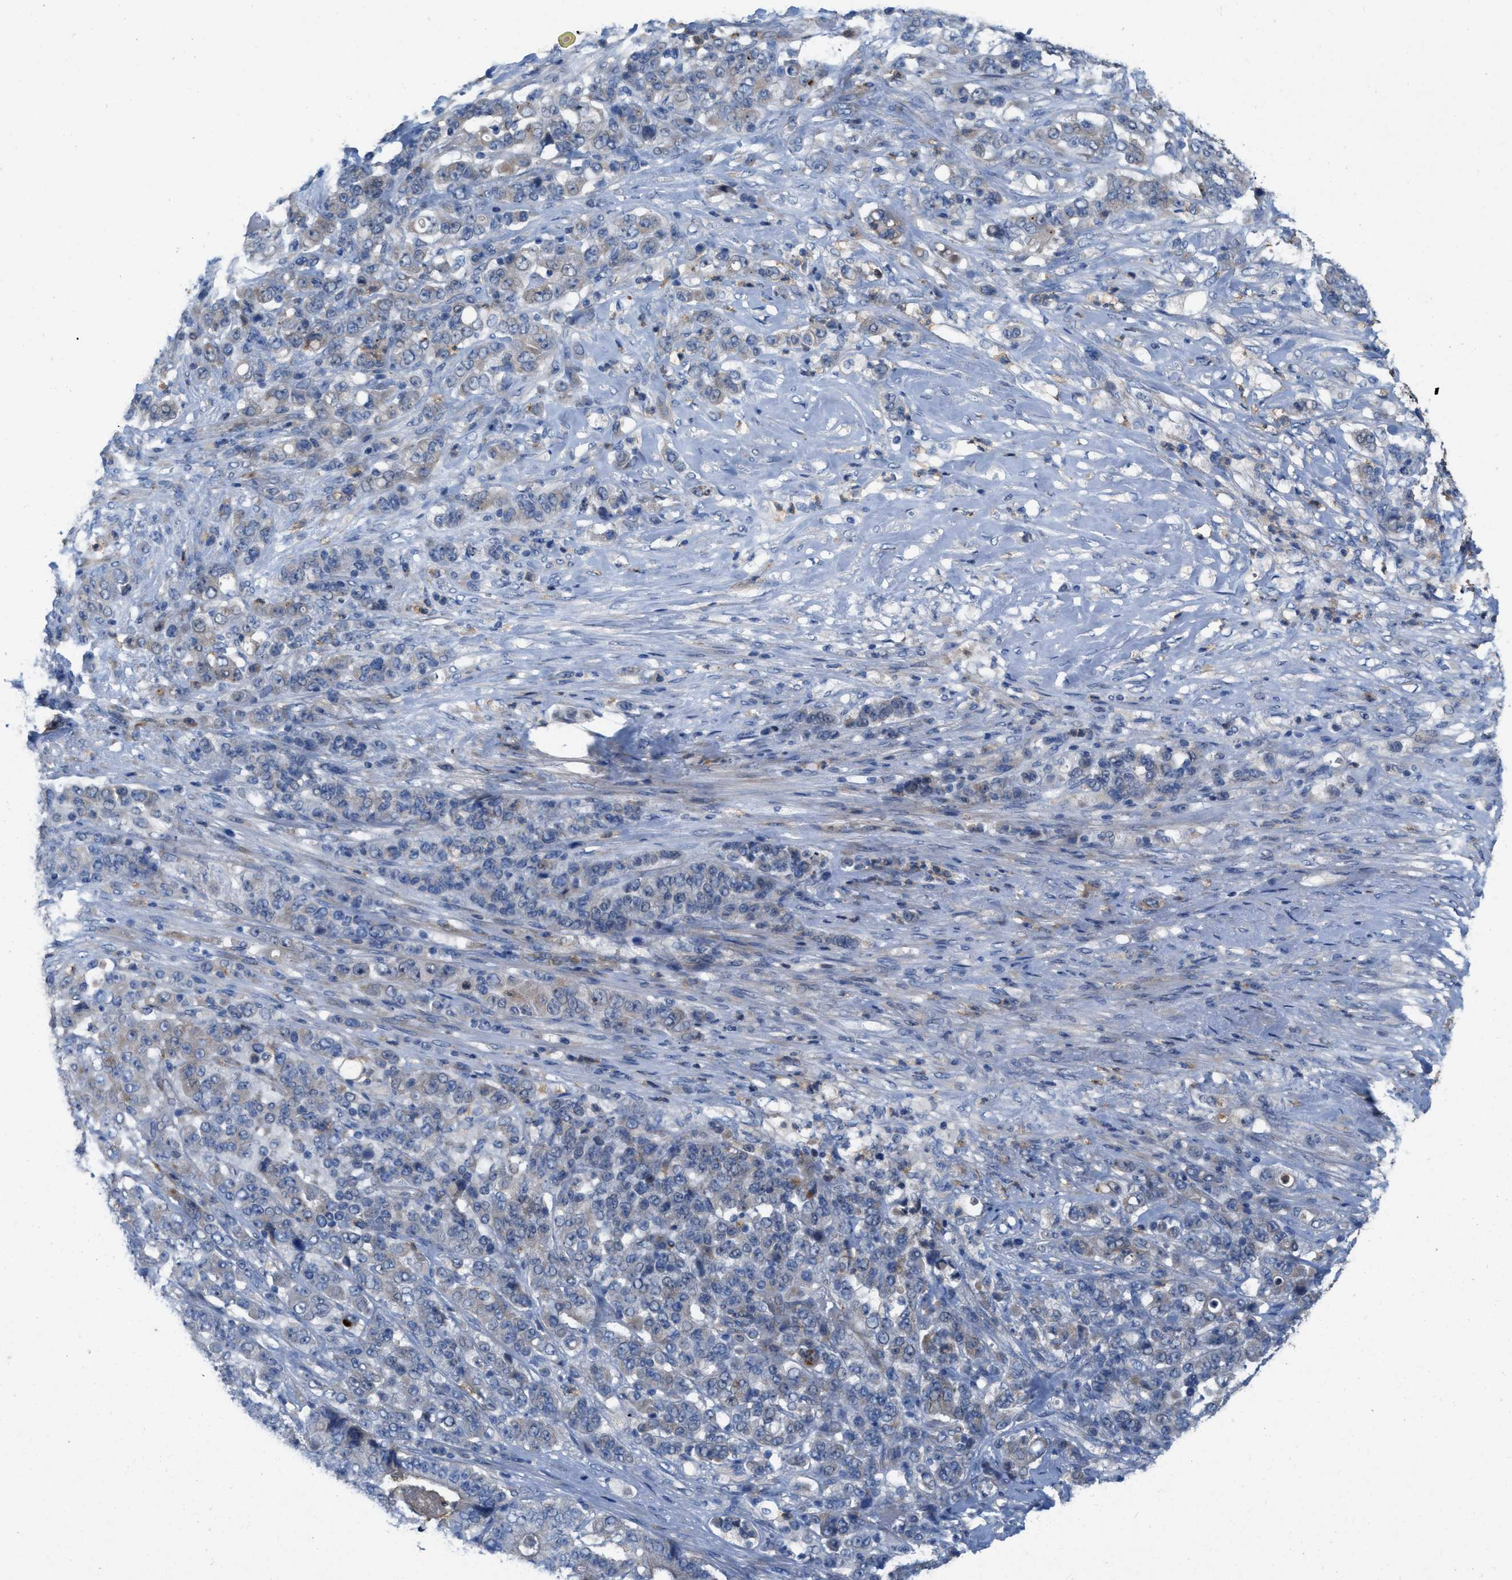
{"staining": {"intensity": "weak", "quantity": "<25%", "location": "cytoplasmic/membranous"}, "tissue": "stomach cancer", "cell_type": "Tumor cells", "image_type": "cancer", "snomed": [{"axis": "morphology", "description": "Adenocarcinoma, NOS"}, {"axis": "topography", "description": "Stomach"}], "caption": "This is an immunohistochemistry histopathology image of stomach adenocarcinoma. There is no expression in tumor cells.", "gene": "PLPPR5", "patient": {"sex": "female", "age": 73}}